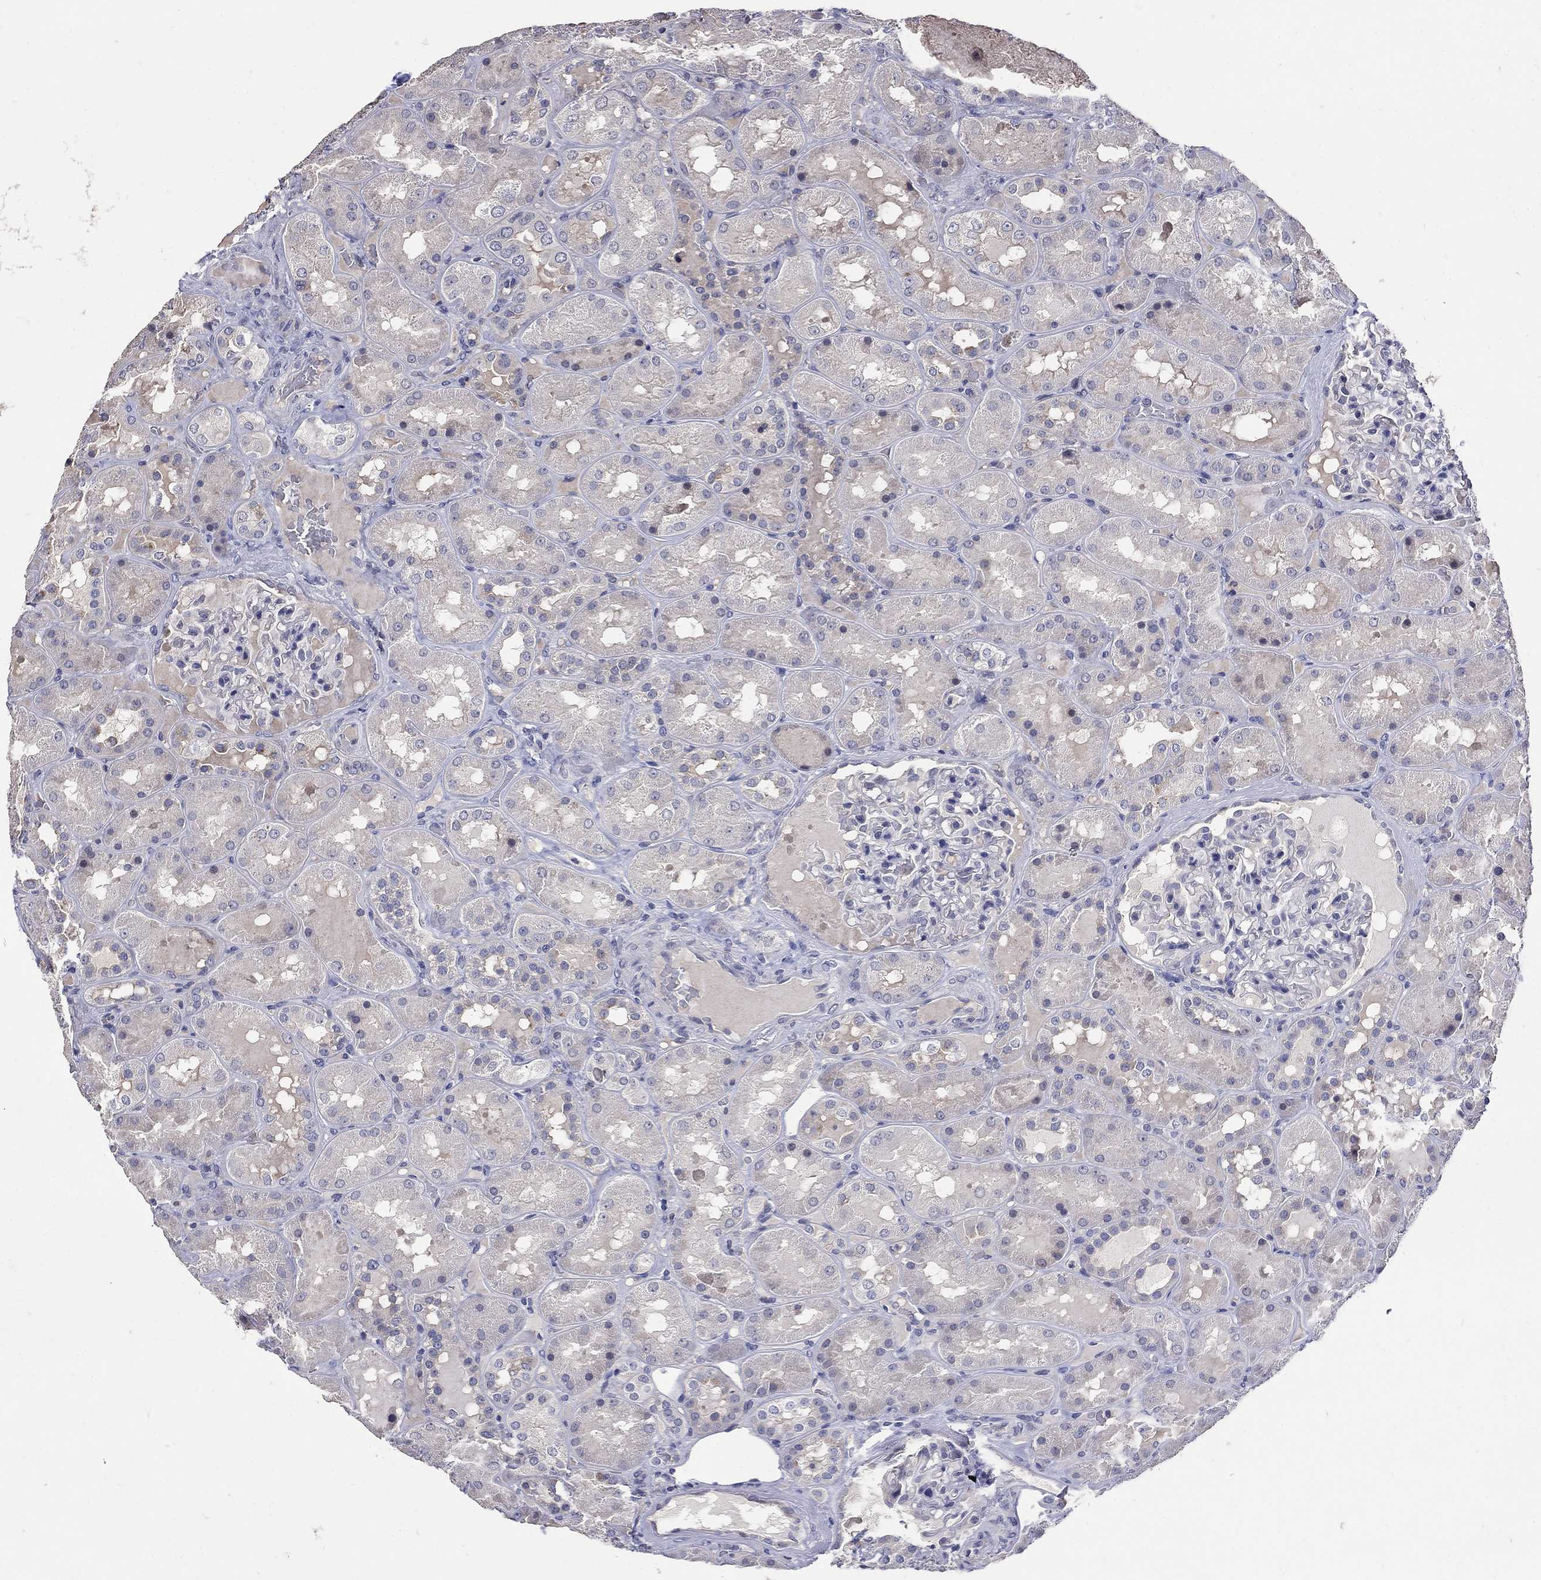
{"staining": {"intensity": "negative", "quantity": "none", "location": "none"}, "tissue": "kidney", "cell_type": "Cells in glomeruli", "image_type": "normal", "snomed": [{"axis": "morphology", "description": "Normal tissue, NOS"}, {"axis": "topography", "description": "Kidney"}], "caption": "Human kidney stained for a protein using IHC exhibits no positivity in cells in glomeruli.", "gene": "CETN1", "patient": {"sex": "male", "age": 73}}